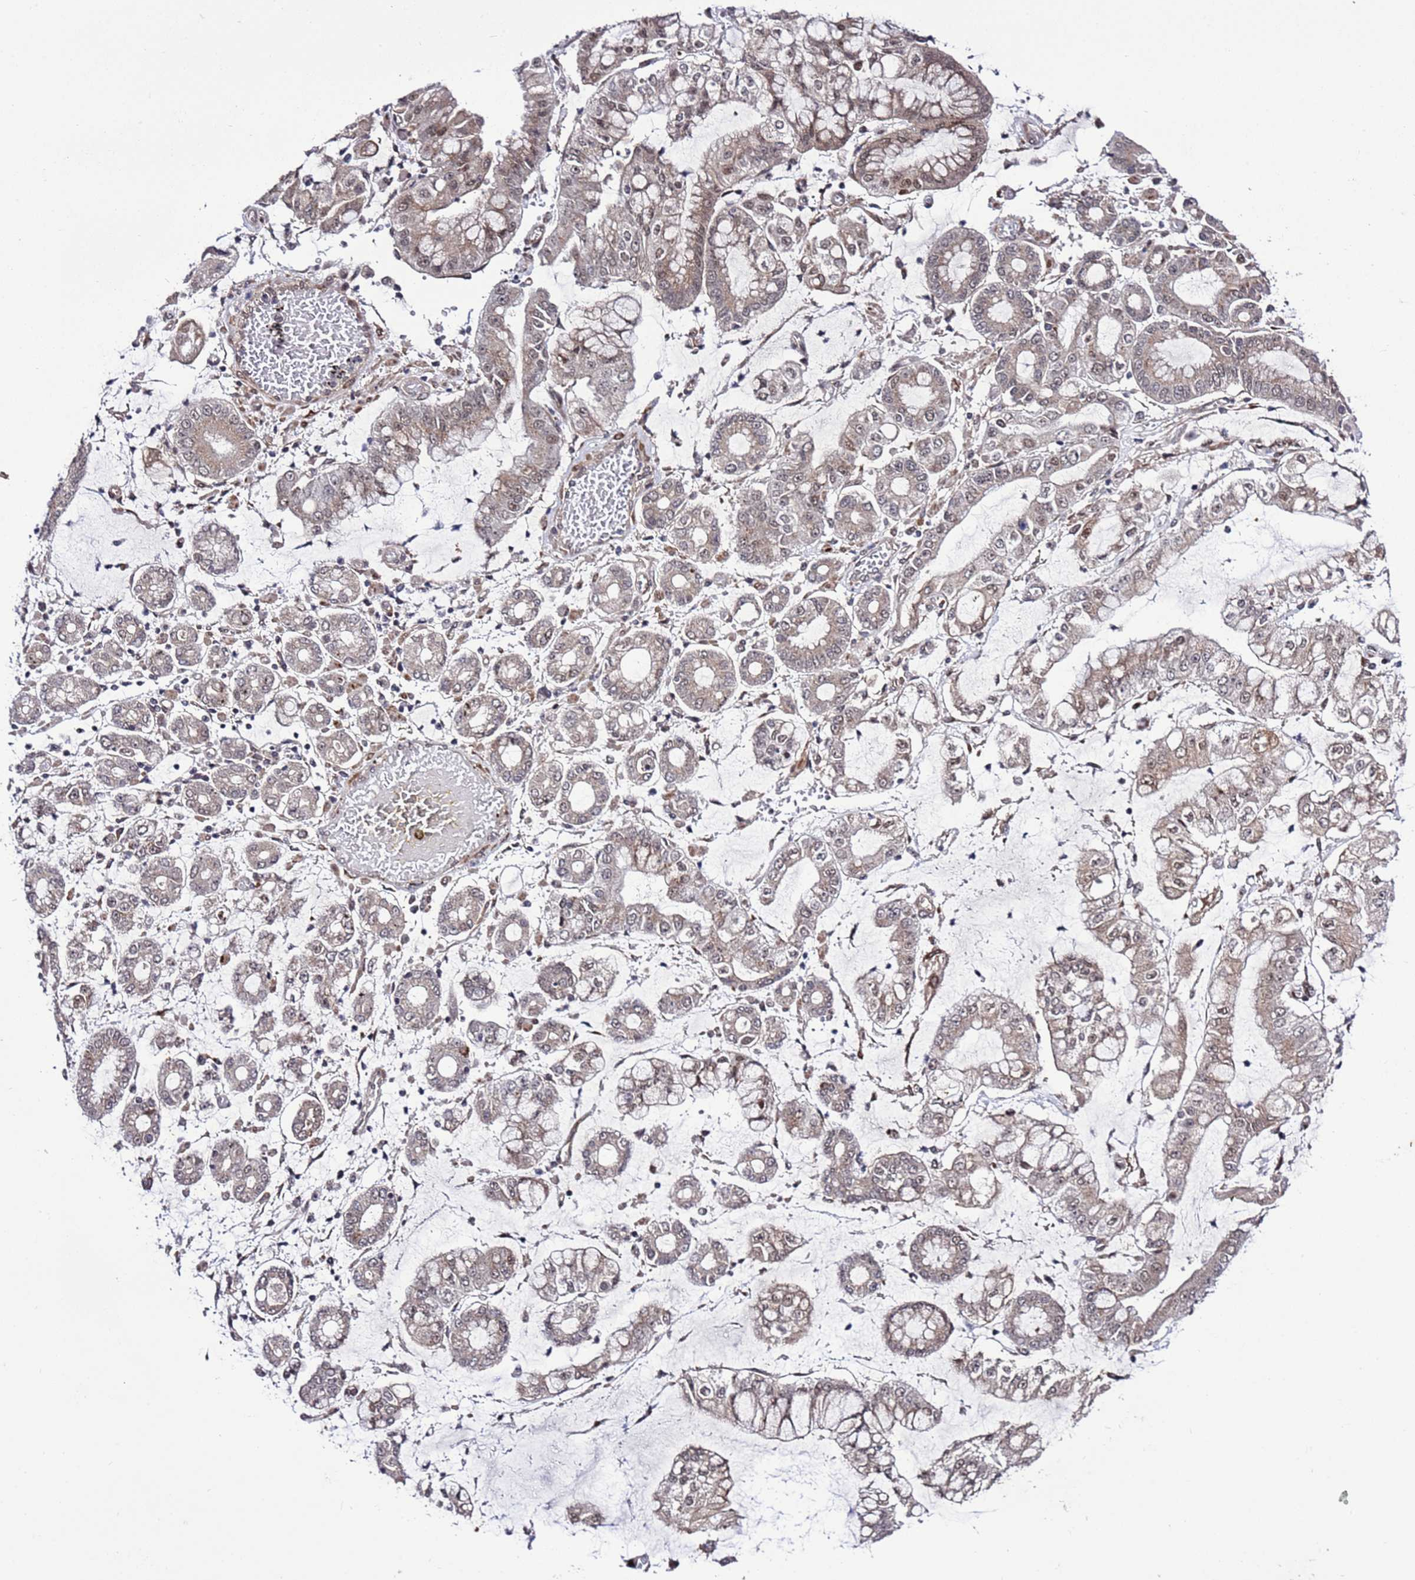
{"staining": {"intensity": "weak", "quantity": ">75%", "location": "cytoplasmic/membranous,nuclear"}, "tissue": "stomach cancer", "cell_type": "Tumor cells", "image_type": "cancer", "snomed": [{"axis": "morphology", "description": "Adenocarcinoma, NOS"}, {"axis": "topography", "description": "Stomach"}], "caption": "High-magnification brightfield microscopy of stomach cancer (adenocarcinoma) stained with DAB (brown) and counterstained with hematoxylin (blue). tumor cells exhibit weak cytoplasmic/membranous and nuclear staining is appreciated in about>75% of cells.", "gene": "POLR2D", "patient": {"sex": "male", "age": 76}}